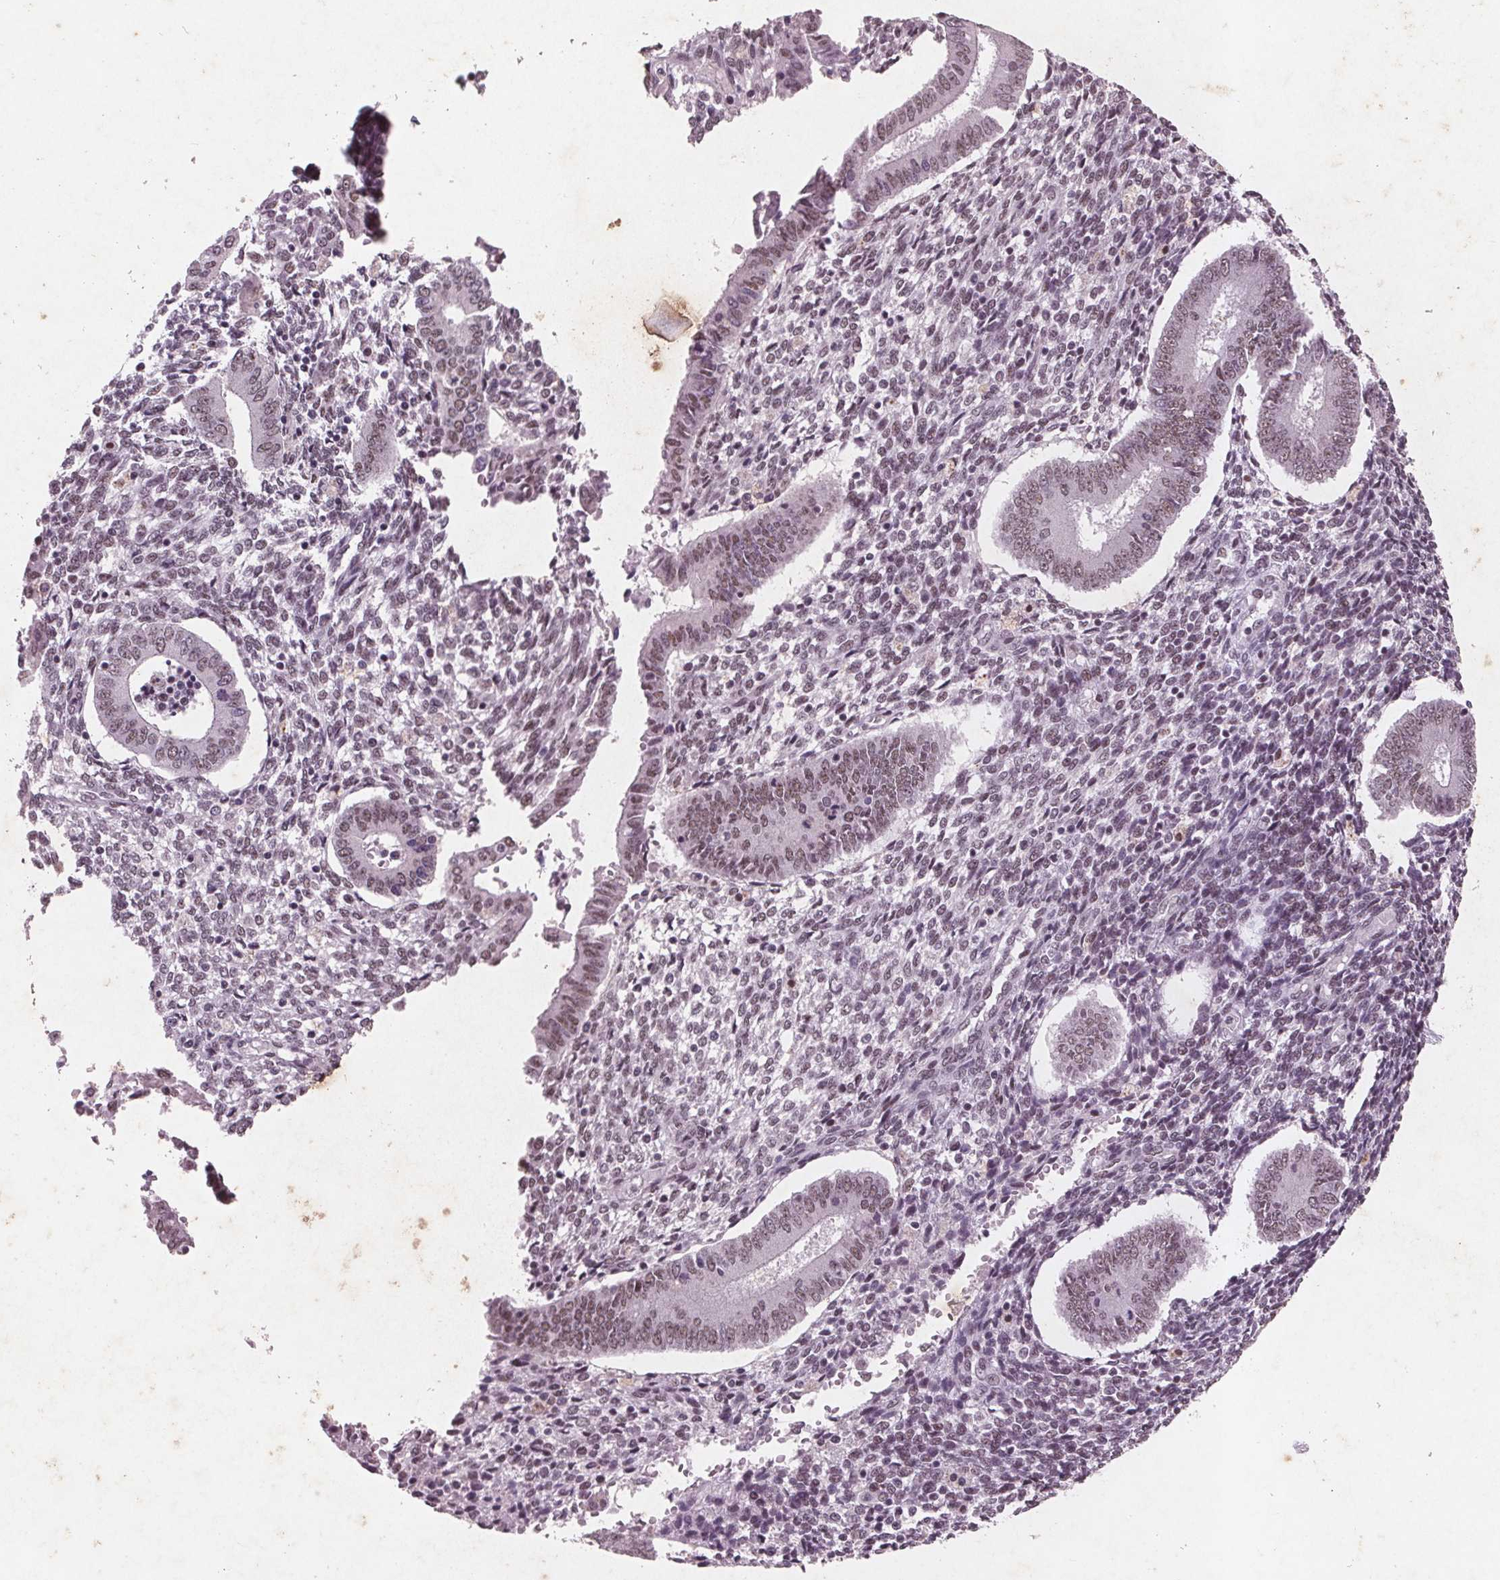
{"staining": {"intensity": "weak", "quantity": "25%-75%", "location": "nuclear"}, "tissue": "endometrium", "cell_type": "Cells in endometrial stroma", "image_type": "normal", "snomed": [{"axis": "morphology", "description": "Normal tissue, NOS"}, {"axis": "topography", "description": "Endometrium"}], "caption": "Immunohistochemistry (DAB) staining of unremarkable endometrium displays weak nuclear protein positivity in approximately 25%-75% of cells in endometrial stroma. The protein of interest is stained brown, and the nuclei are stained in blue (DAB (3,3'-diaminobenzidine) IHC with brightfield microscopy, high magnification).", "gene": "RPS6KA2", "patient": {"sex": "female", "age": 40}}